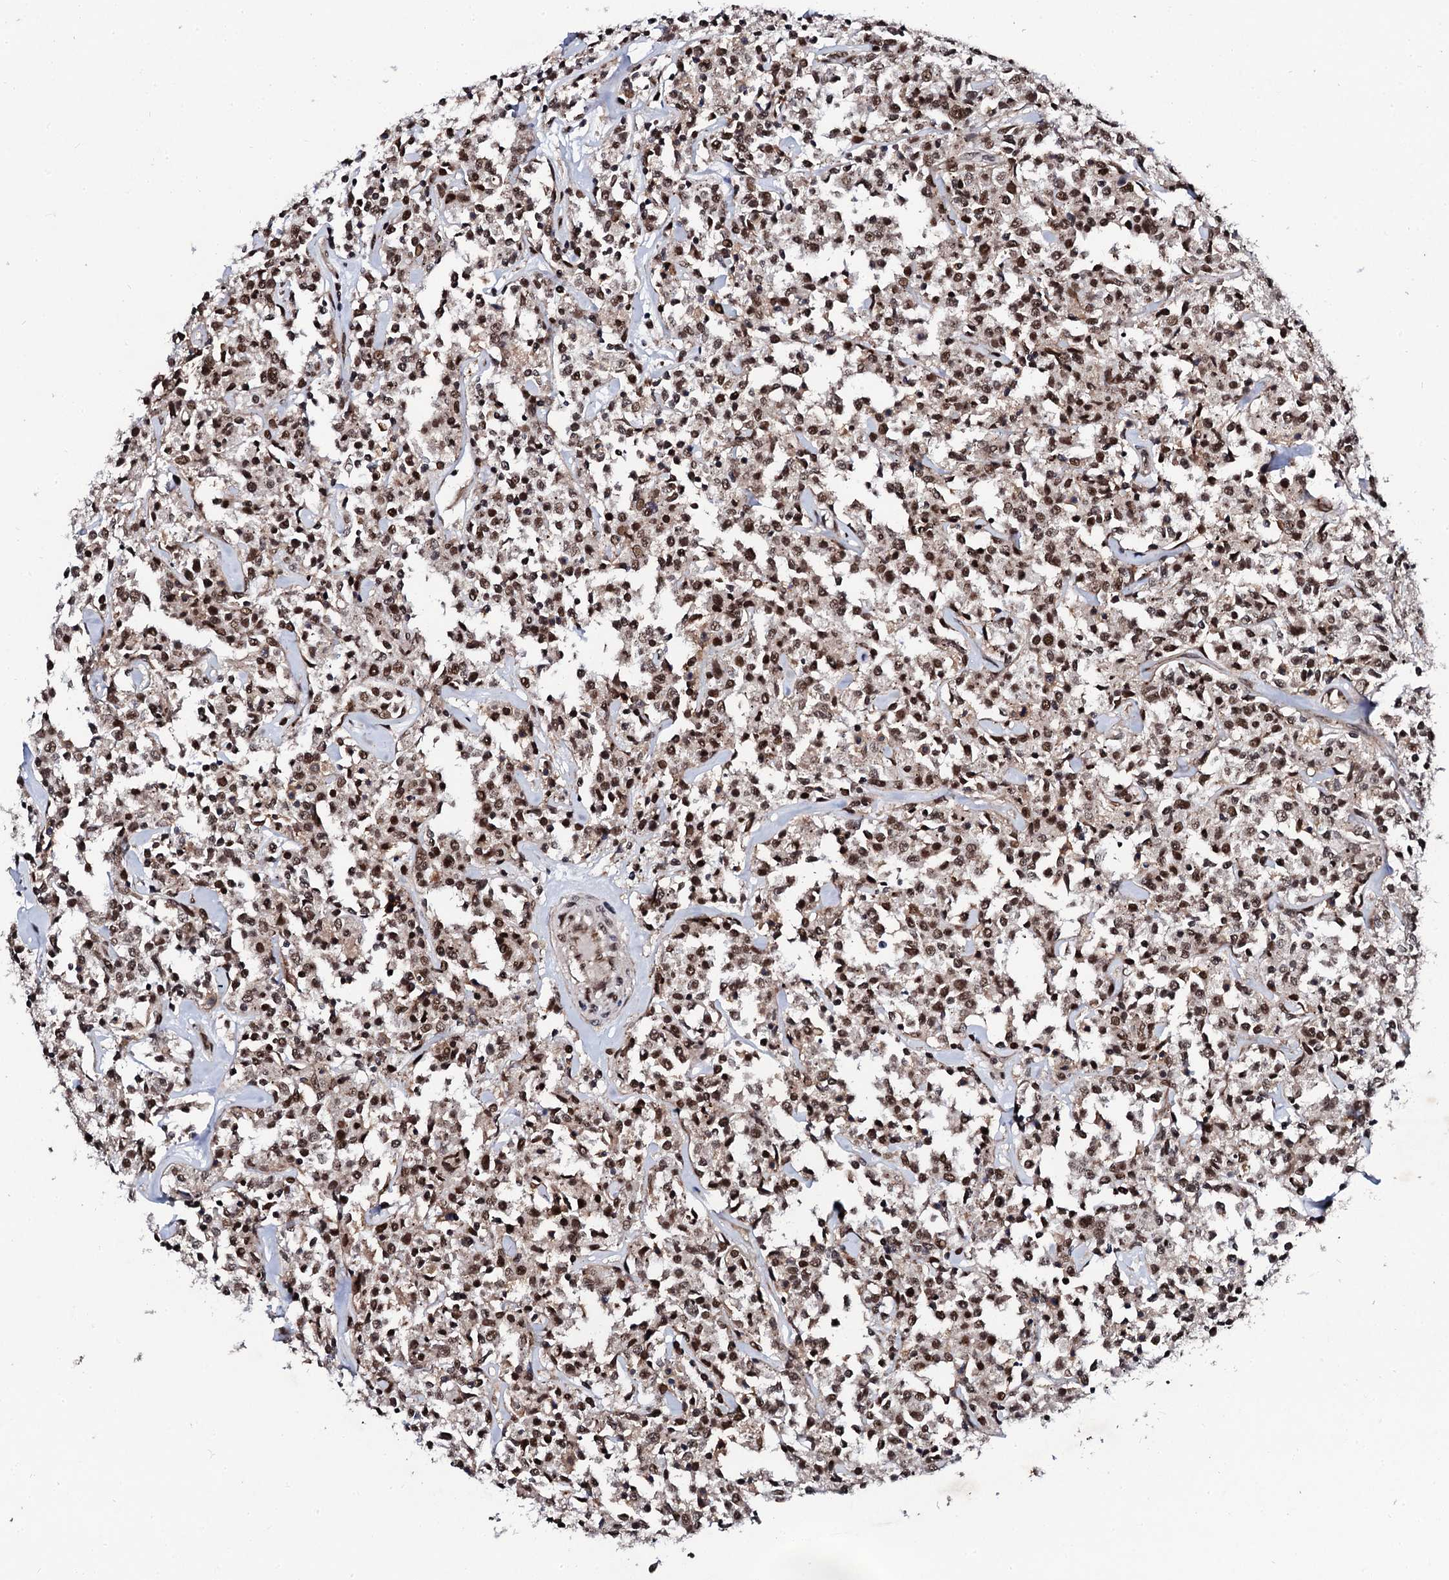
{"staining": {"intensity": "strong", "quantity": ">75%", "location": "nuclear"}, "tissue": "lymphoma", "cell_type": "Tumor cells", "image_type": "cancer", "snomed": [{"axis": "morphology", "description": "Malignant lymphoma, non-Hodgkin's type, Low grade"}, {"axis": "topography", "description": "Small intestine"}], "caption": "DAB (3,3'-diaminobenzidine) immunohistochemical staining of human lymphoma shows strong nuclear protein staining in approximately >75% of tumor cells.", "gene": "CSTF3", "patient": {"sex": "female", "age": 59}}